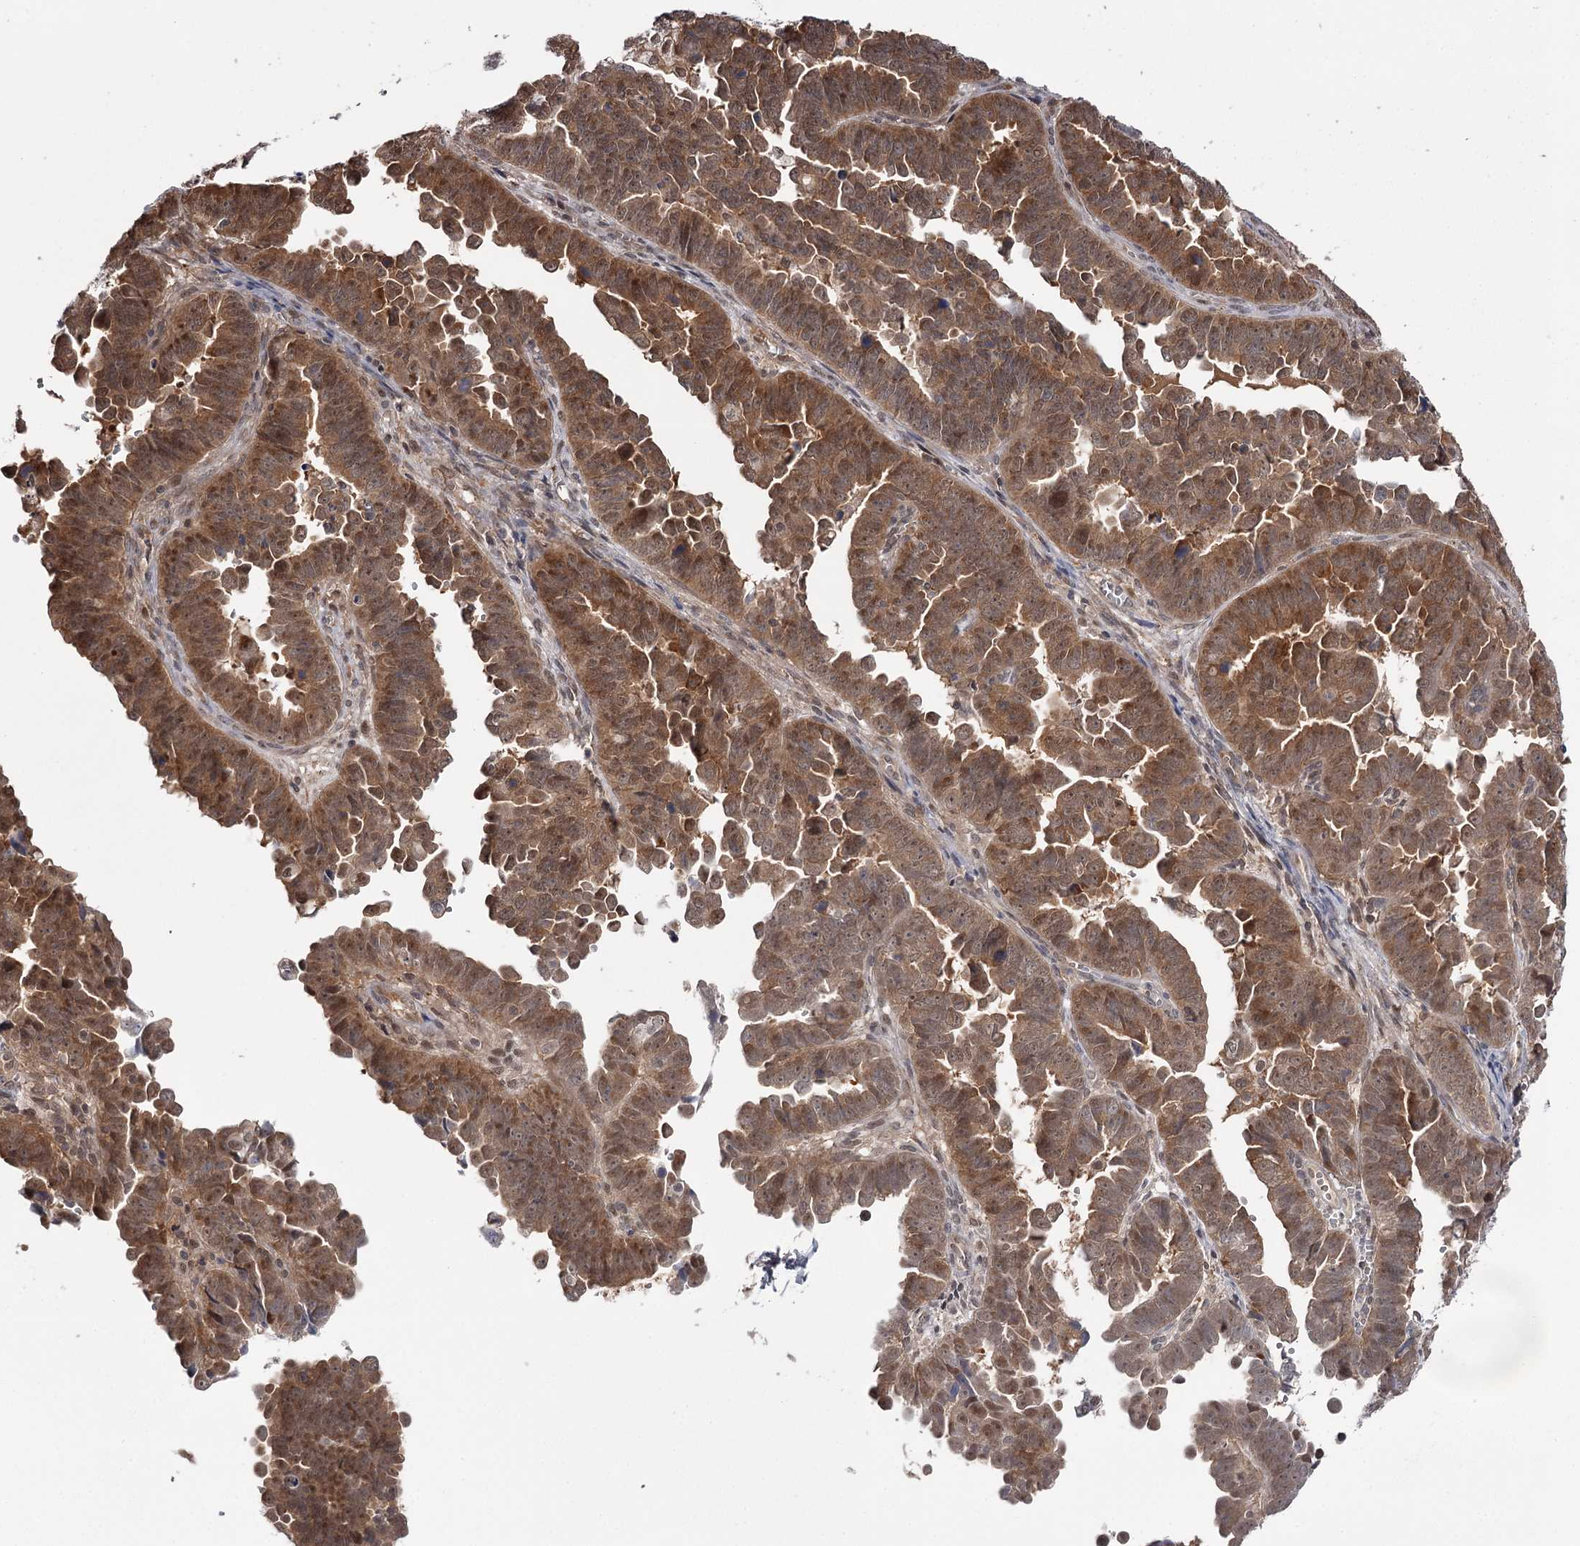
{"staining": {"intensity": "strong", "quantity": ">75%", "location": "cytoplasmic/membranous,nuclear"}, "tissue": "endometrial cancer", "cell_type": "Tumor cells", "image_type": "cancer", "snomed": [{"axis": "morphology", "description": "Adenocarcinoma, NOS"}, {"axis": "topography", "description": "Endometrium"}], "caption": "An IHC micrograph of tumor tissue is shown. Protein staining in brown shows strong cytoplasmic/membranous and nuclear positivity in endometrial cancer (adenocarcinoma) within tumor cells.", "gene": "GTSF1", "patient": {"sex": "female", "age": 75}}